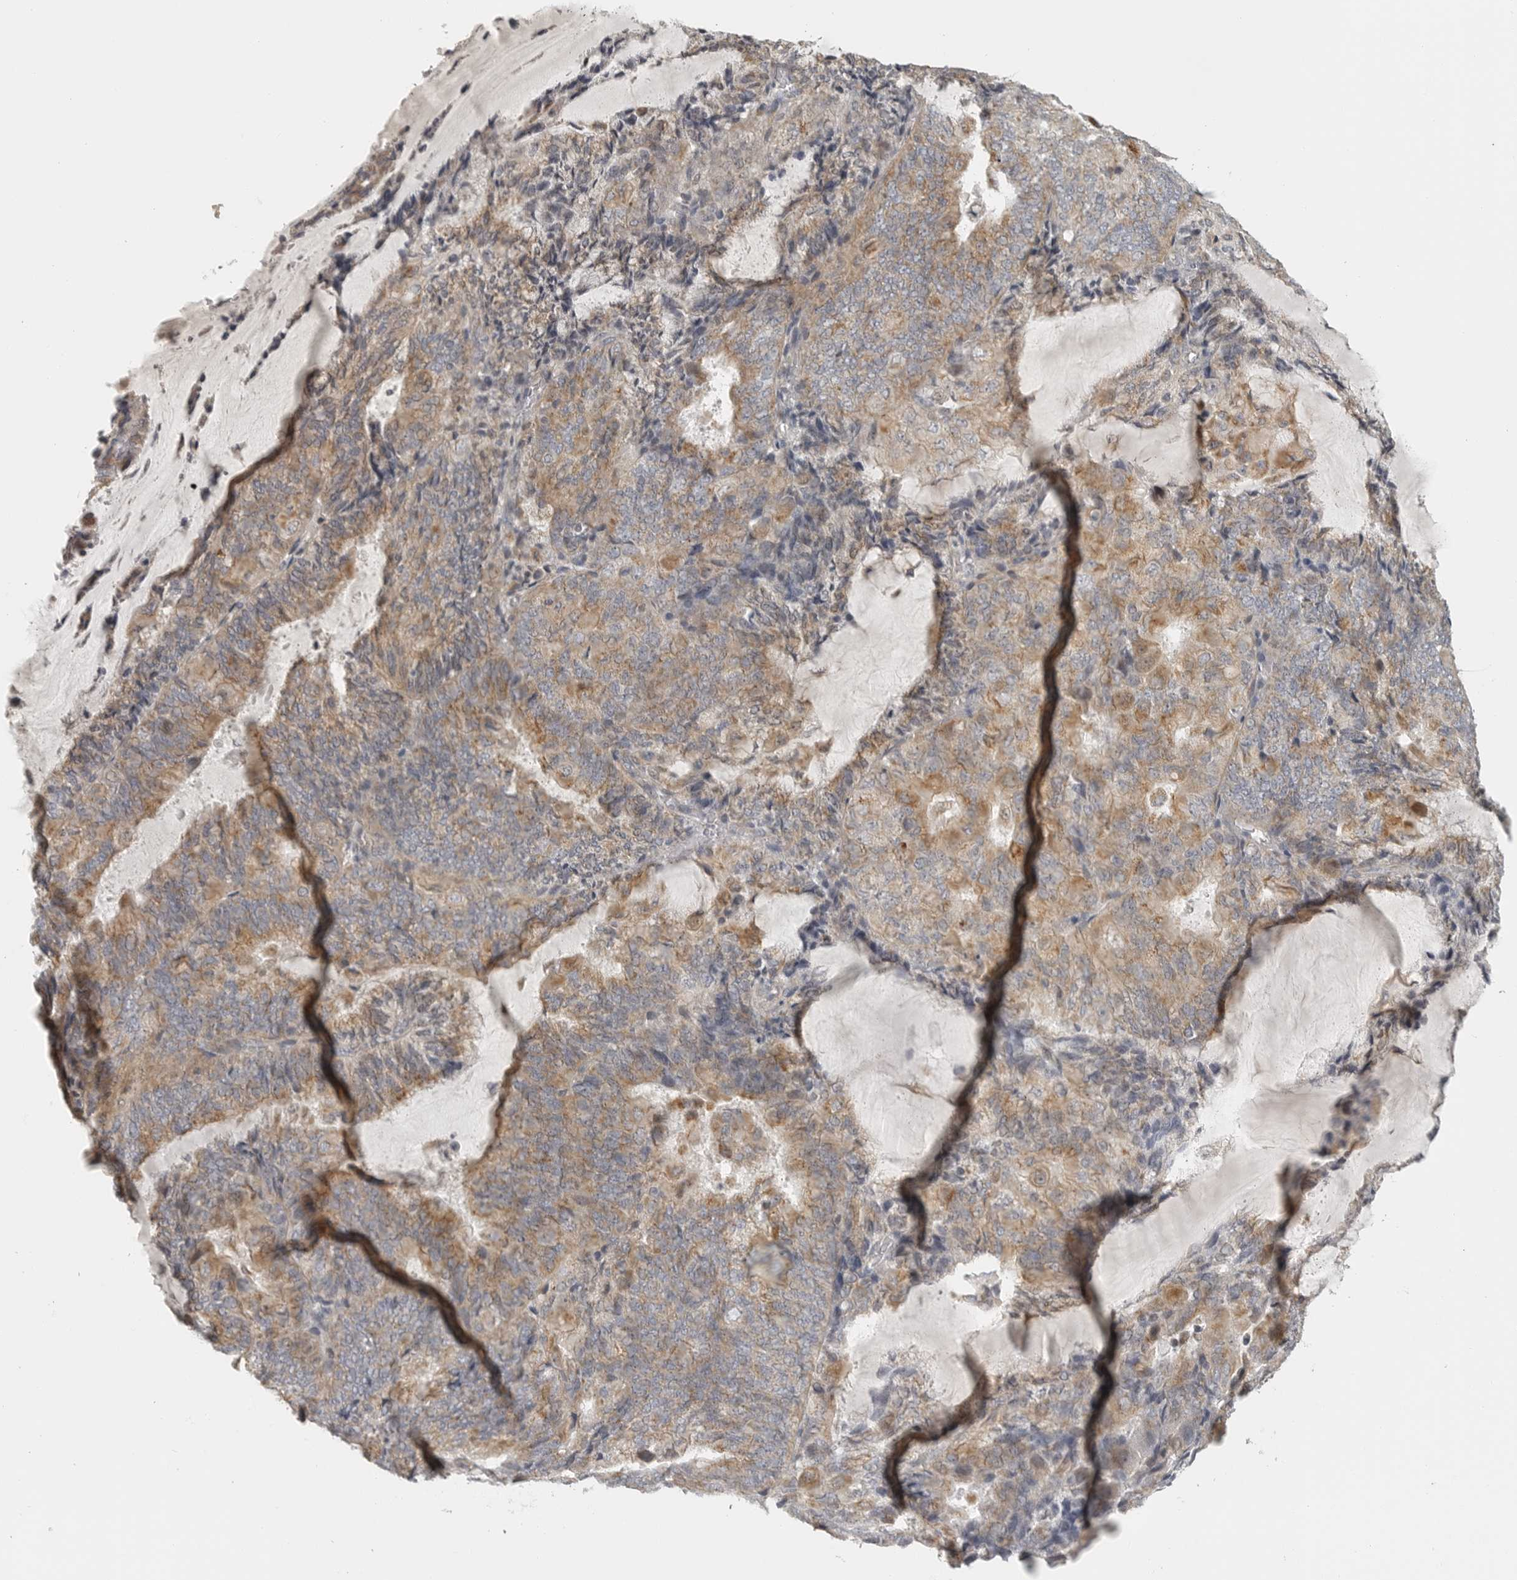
{"staining": {"intensity": "moderate", "quantity": ">75%", "location": "cytoplasmic/membranous"}, "tissue": "endometrial cancer", "cell_type": "Tumor cells", "image_type": "cancer", "snomed": [{"axis": "morphology", "description": "Adenocarcinoma, NOS"}, {"axis": "topography", "description": "Endometrium"}], "caption": "This is a photomicrograph of IHC staining of endometrial cancer, which shows moderate expression in the cytoplasmic/membranous of tumor cells.", "gene": "RXFP3", "patient": {"sex": "female", "age": 81}}